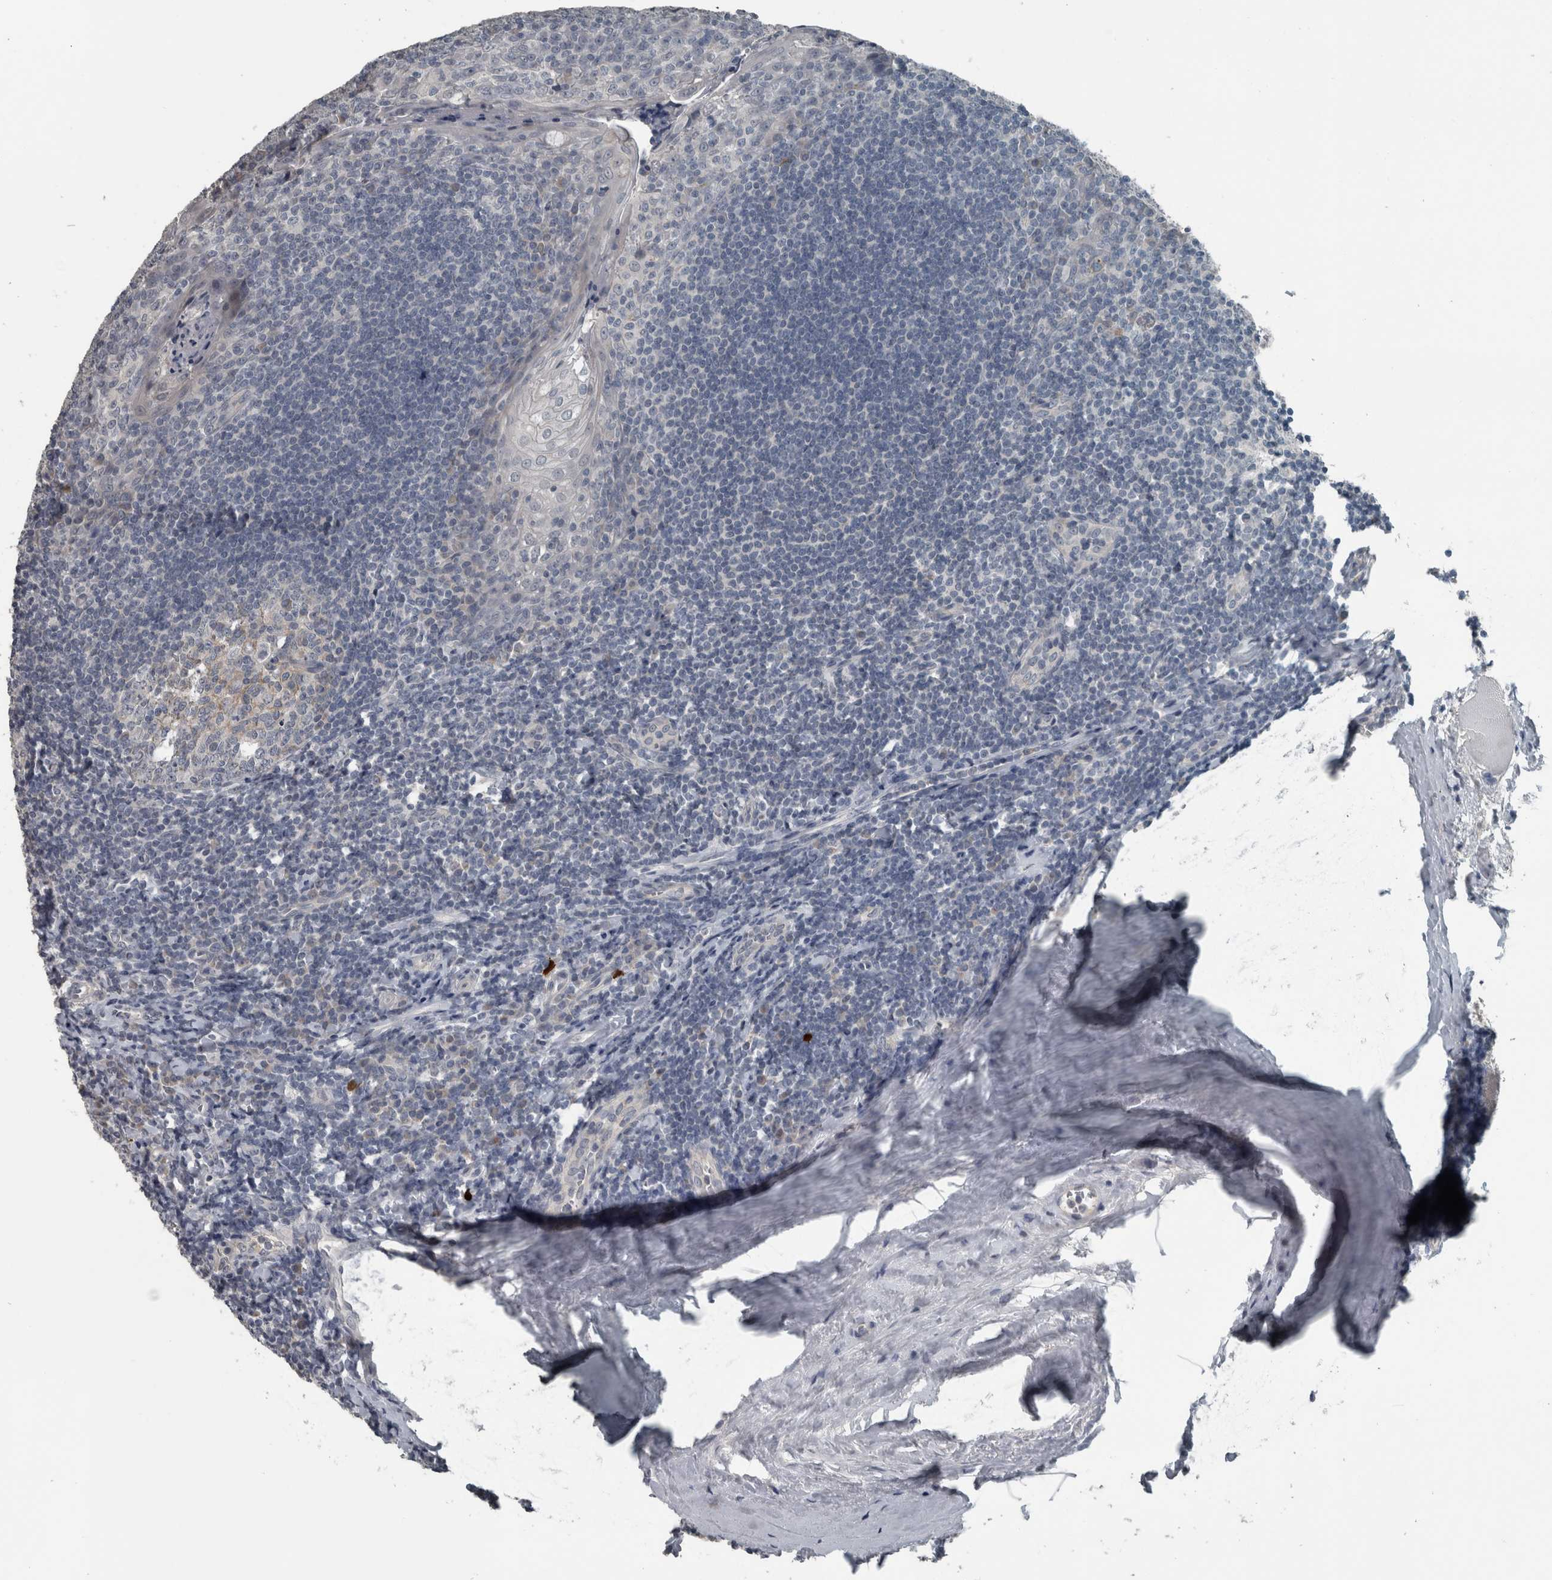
{"staining": {"intensity": "moderate", "quantity": "<25%", "location": "cytoplasmic/membranous"}, "tissue": "tonsil", "cell_type": "Germinal center cells", "image_type": "normal", "snomed": [{"axis": "morphology", "description": "Normal tissue, NOS"}, {"axis": "topography", "description": "Tonsil"}], "caption": "Germinal center cells display moderate cytoplasmic/membranous staining in approximately <25% of cells in benign tonsil.", "gene": "KRT20", "patient": {"sex": "male", "age": 27}}